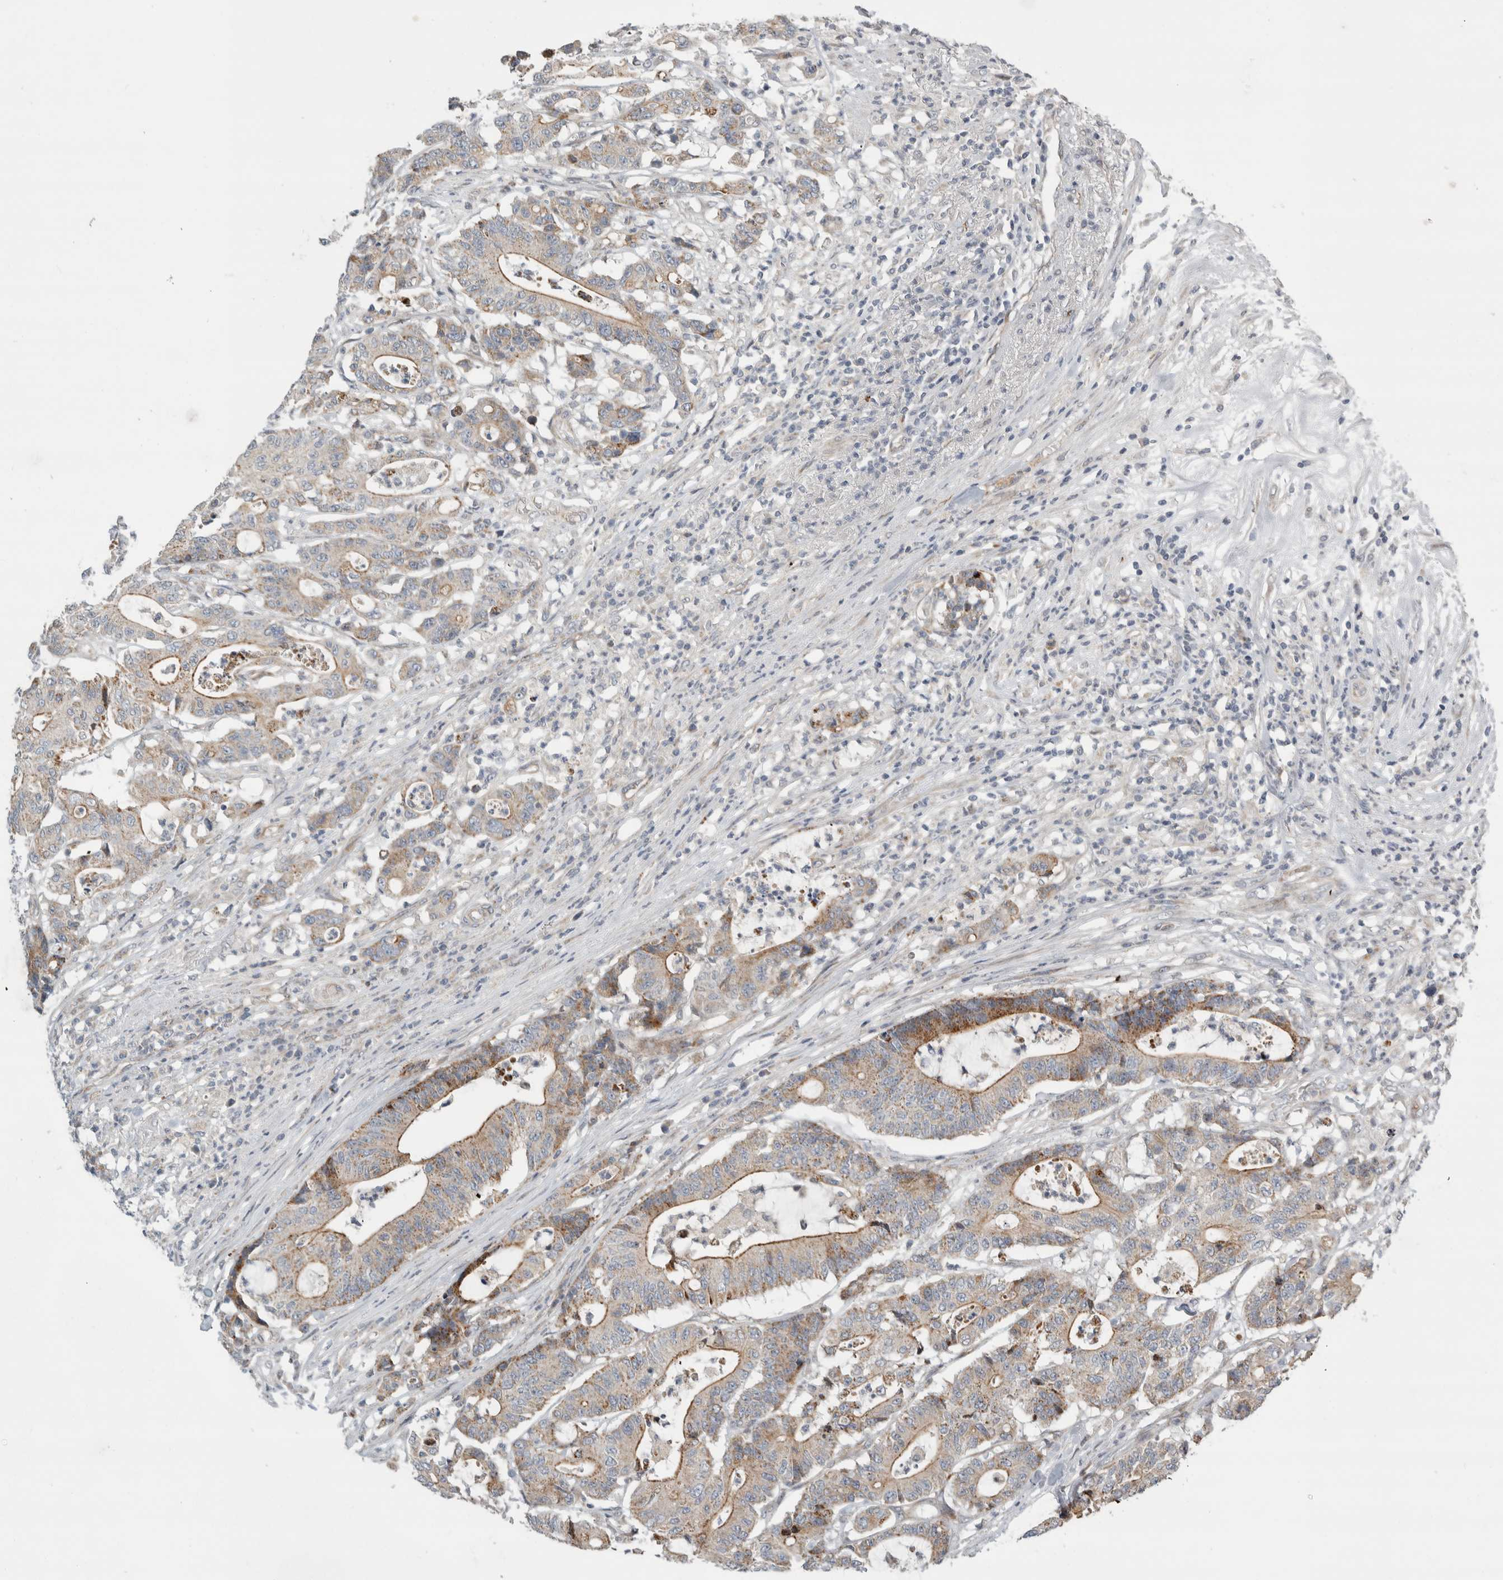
{"staining": {"intensity": "moderate", "quantity": ">75%", "location": "cytoplasmic/membranous"}, "tissue": "colorectal cancer", "cell_type": "Tumor cells", "image_type": "cancer", "snomed": [{"axis": "morphology", "description": "Adenocarcinoma, NOS"}, {"axis": "topography", "description": "Colon"}], "caption": "Moderate cytoplasmic/membranous positivity for a protein is present in approximately >75% of tumor cells of colorectal cancer using IHC.", "gene": "KPNA5", "patient": {"sex": "female", "age": 84}}